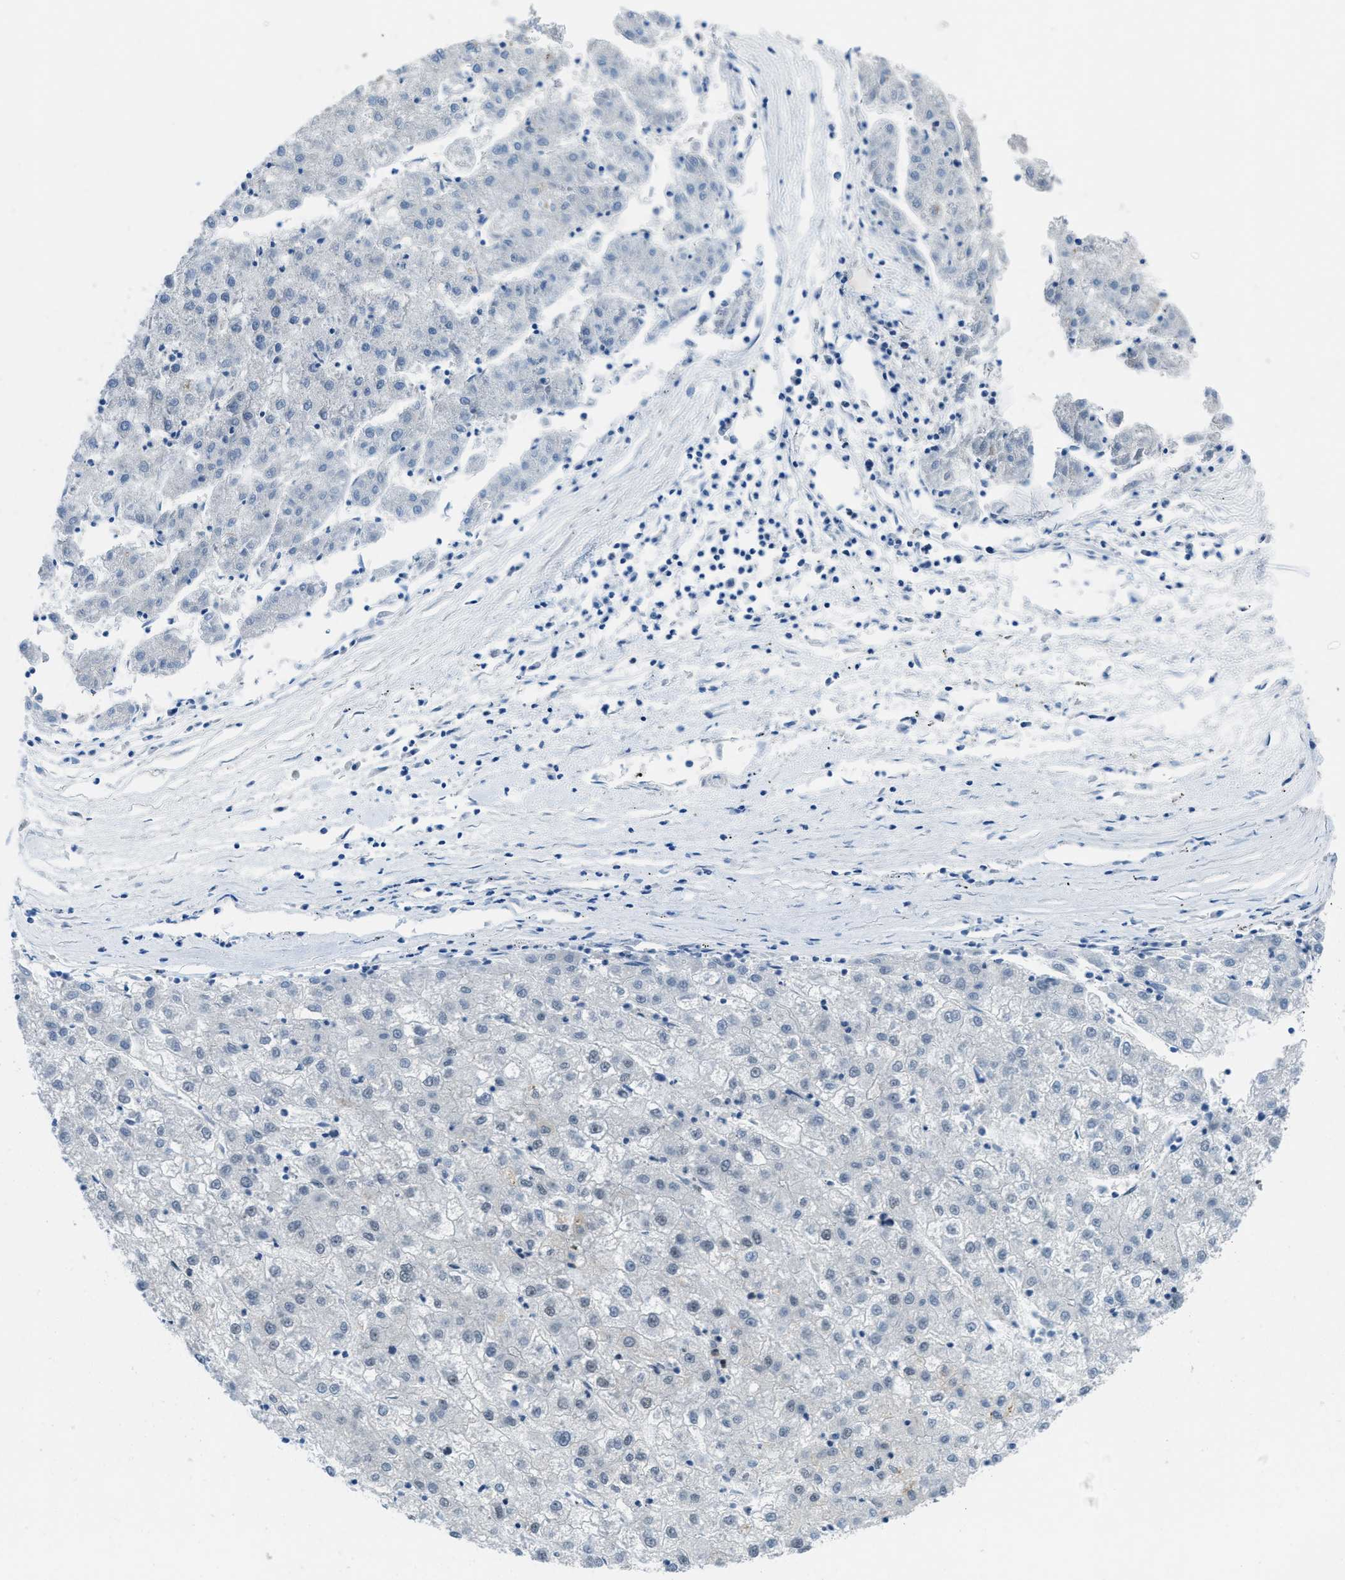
{"staining": {"intensity": "negative", "quantity": "none", "location": "none"}, "tissue": "liver cancer", "cell_type": "Tumor cells", "image_type": "cancer", "snomed": [{"axis": "morphology", "description": "Carcinoma, Hepatocellular, NOS"}, {"axis": "topography", "description": "Liver"}], "caption": "This is a histopathology image of immunohistochemistry (IHC) staining of liver cancer, which shows no positivity in tumor cells. (DAB immunohistochemistry visualized using brightfield microscopy, high magnification).", "gene": "GATAD2B", "patient": {"sex": "male", "age": 72}}